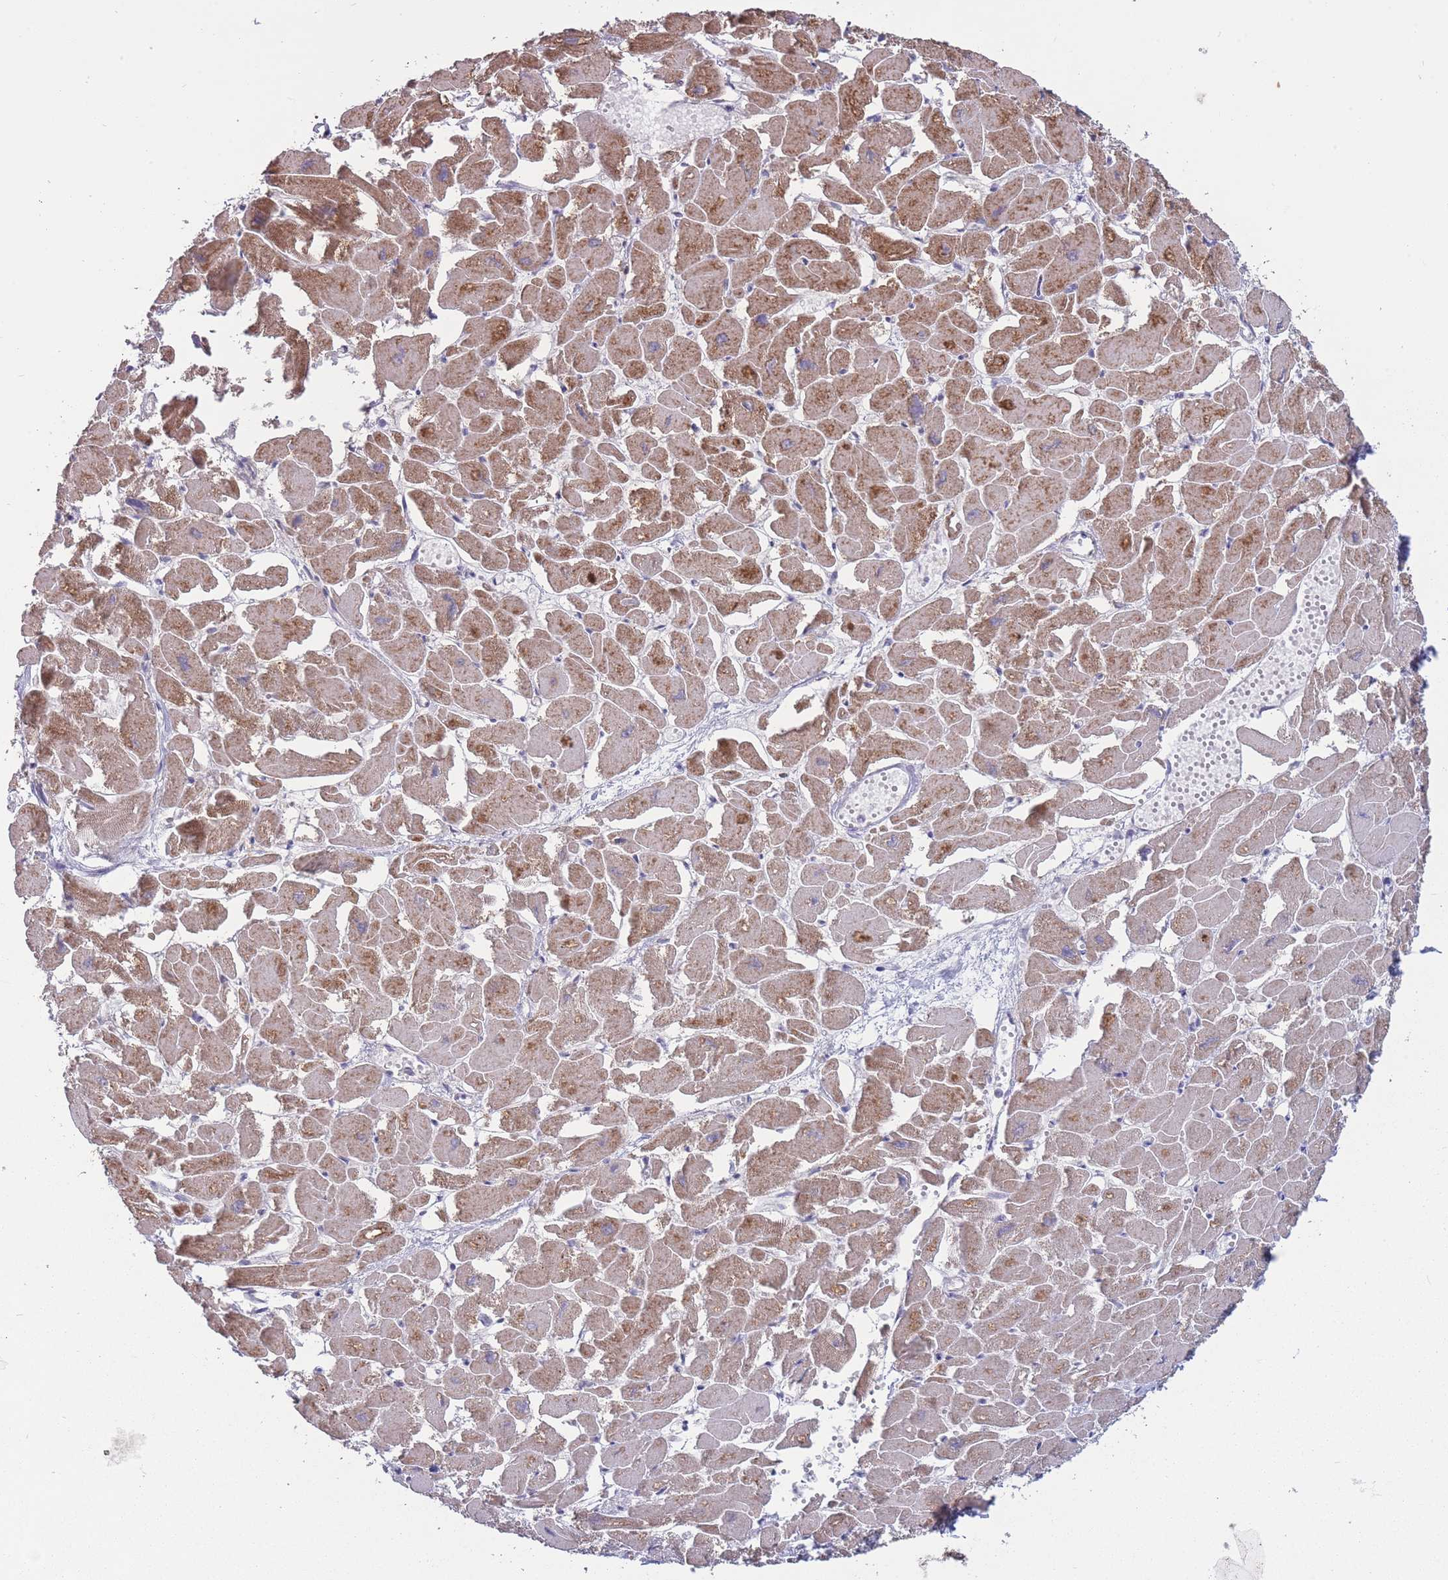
{"staining": {"intensity": "moderate", "quantity": ">75%", "location": "cytoplasmic/membranous"}, "tissue": "heart muscle", "cell_type": "Cardiomyocytes", "image_type": "normal", "snomed": [{"axis": "morphology", "description": "Normal tissue, NOS"}, {"axis": "topography", "description": "Heart"}], "caption": "This histopathology image displays immunohistochemistry staining of normal human heart muscle, with medium moderate cytoplasmic/membranous positivity in about >75% of cardiomyocytes.", "gene": "MCIDAS", "patient": {"sex": "male", "age": 54}}